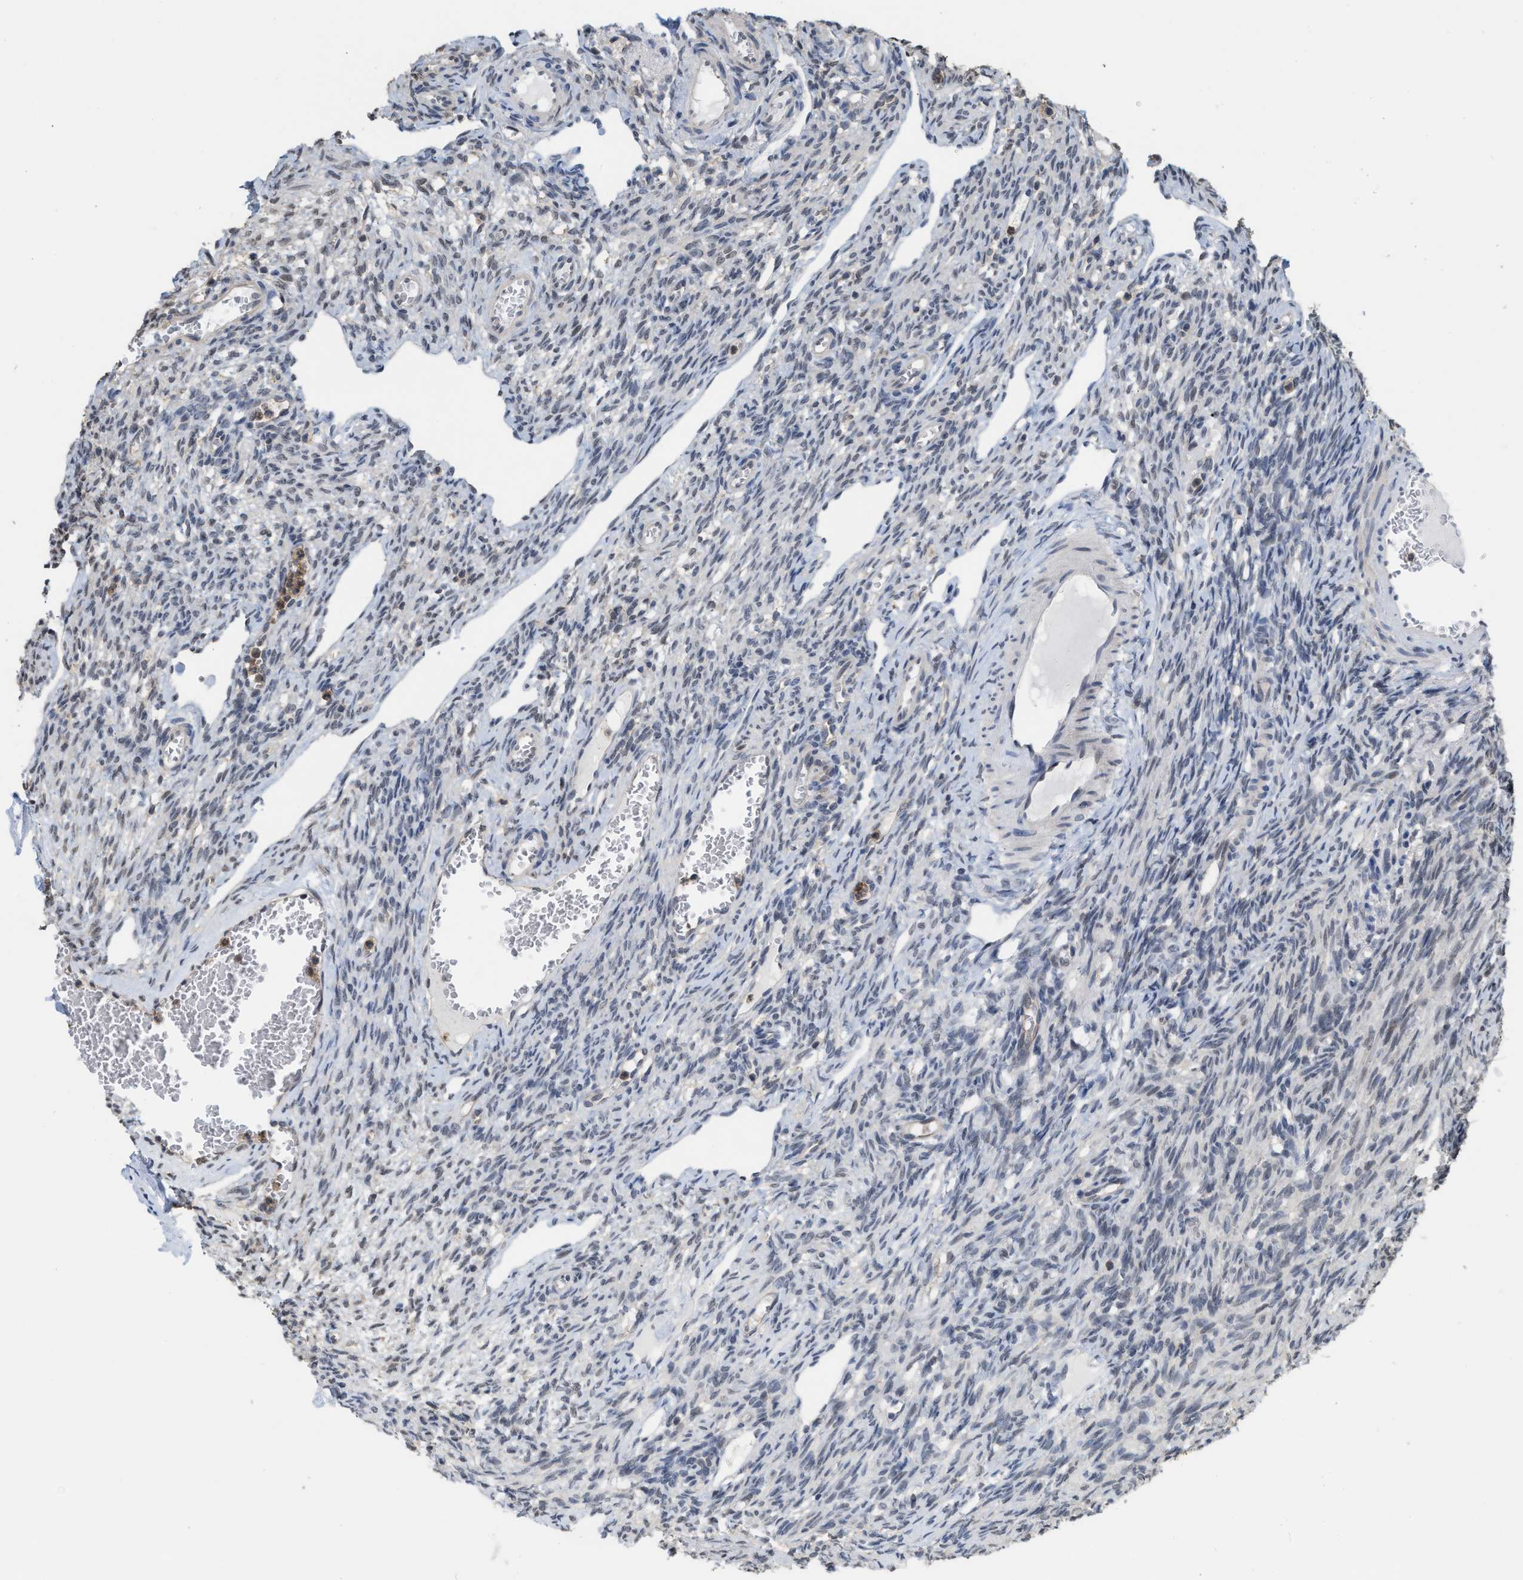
{"staining": {"intensity": "strong", "quantity": ">75%", "location": "cytoplasmic/membranous"}, "tissue": "ovary", "cell_type": "Follicle cells", "image_type": "normal", "snomed": [{"axis": "morphology", "description": "Normal tissue, NOS"}, {"axis": "topography", "description": "Ovary"}], "caption": "IHC micrograph of benign ovary stained for a protein (brown), which demonstrates high levels of strong cytoplasmic/membranous staining in about >75% of follicle cells.", "gene": "BAIAP2L1", "patient": {"sex": "female", "age": 33}}